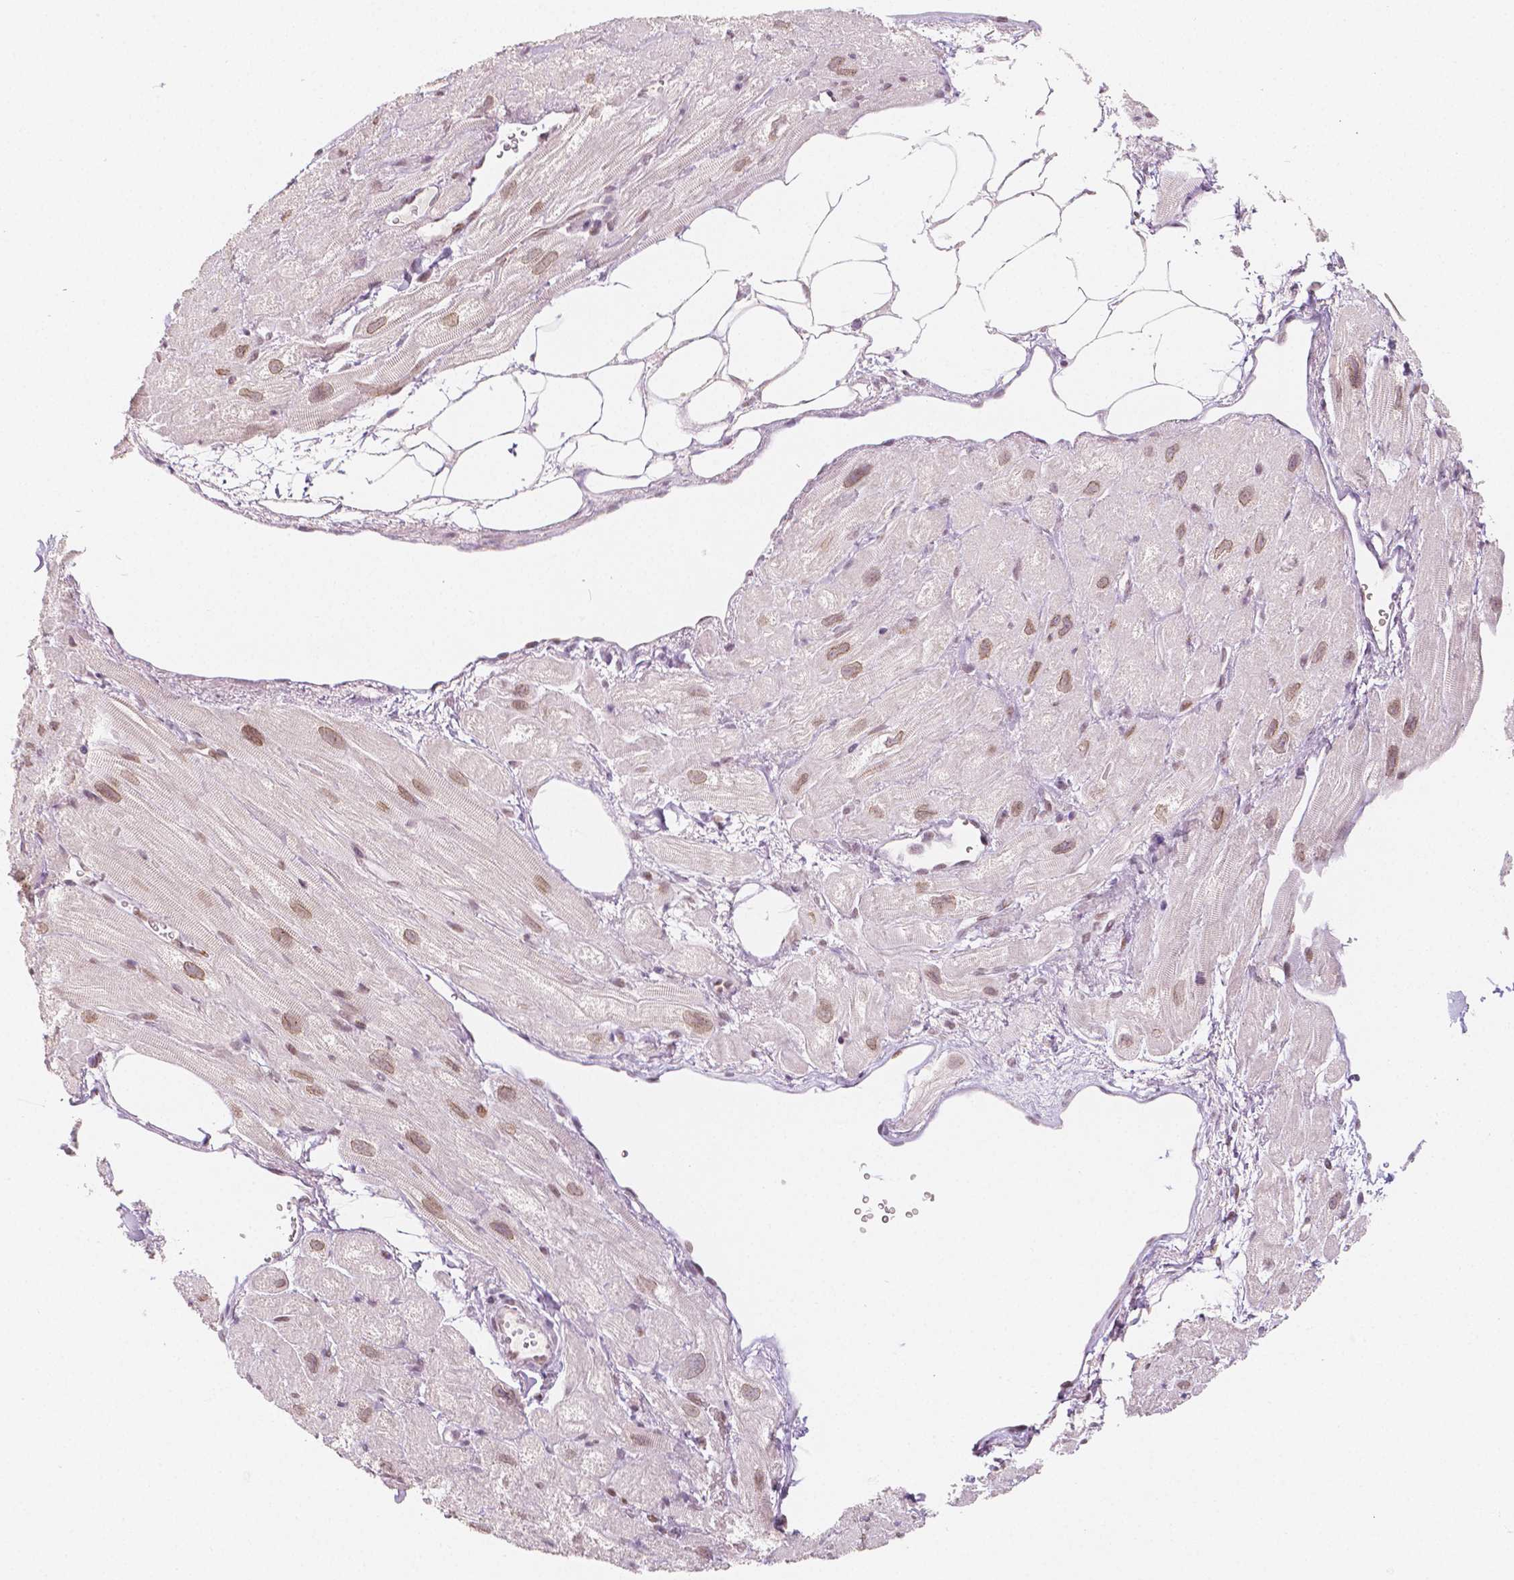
{"staining": {"intensity": "moderate", "quantity": "<25%", "location": "nuclear"}, "tissue": "heart muscle", "cell_type": "Cardiomyocytes", "image_type": "normal", "snomed": [{"axis": "morphology", "description": "Normal tissue, NOS"}, {"axis": "topography", "description": "Heart"}], "caption": "Unremarkable heart muscle shows moderate nuclear staining in approximately <25% of cardiomyocytes.", "gene": "KDM5B", "patient": {"sex": "female", "age": 62}}